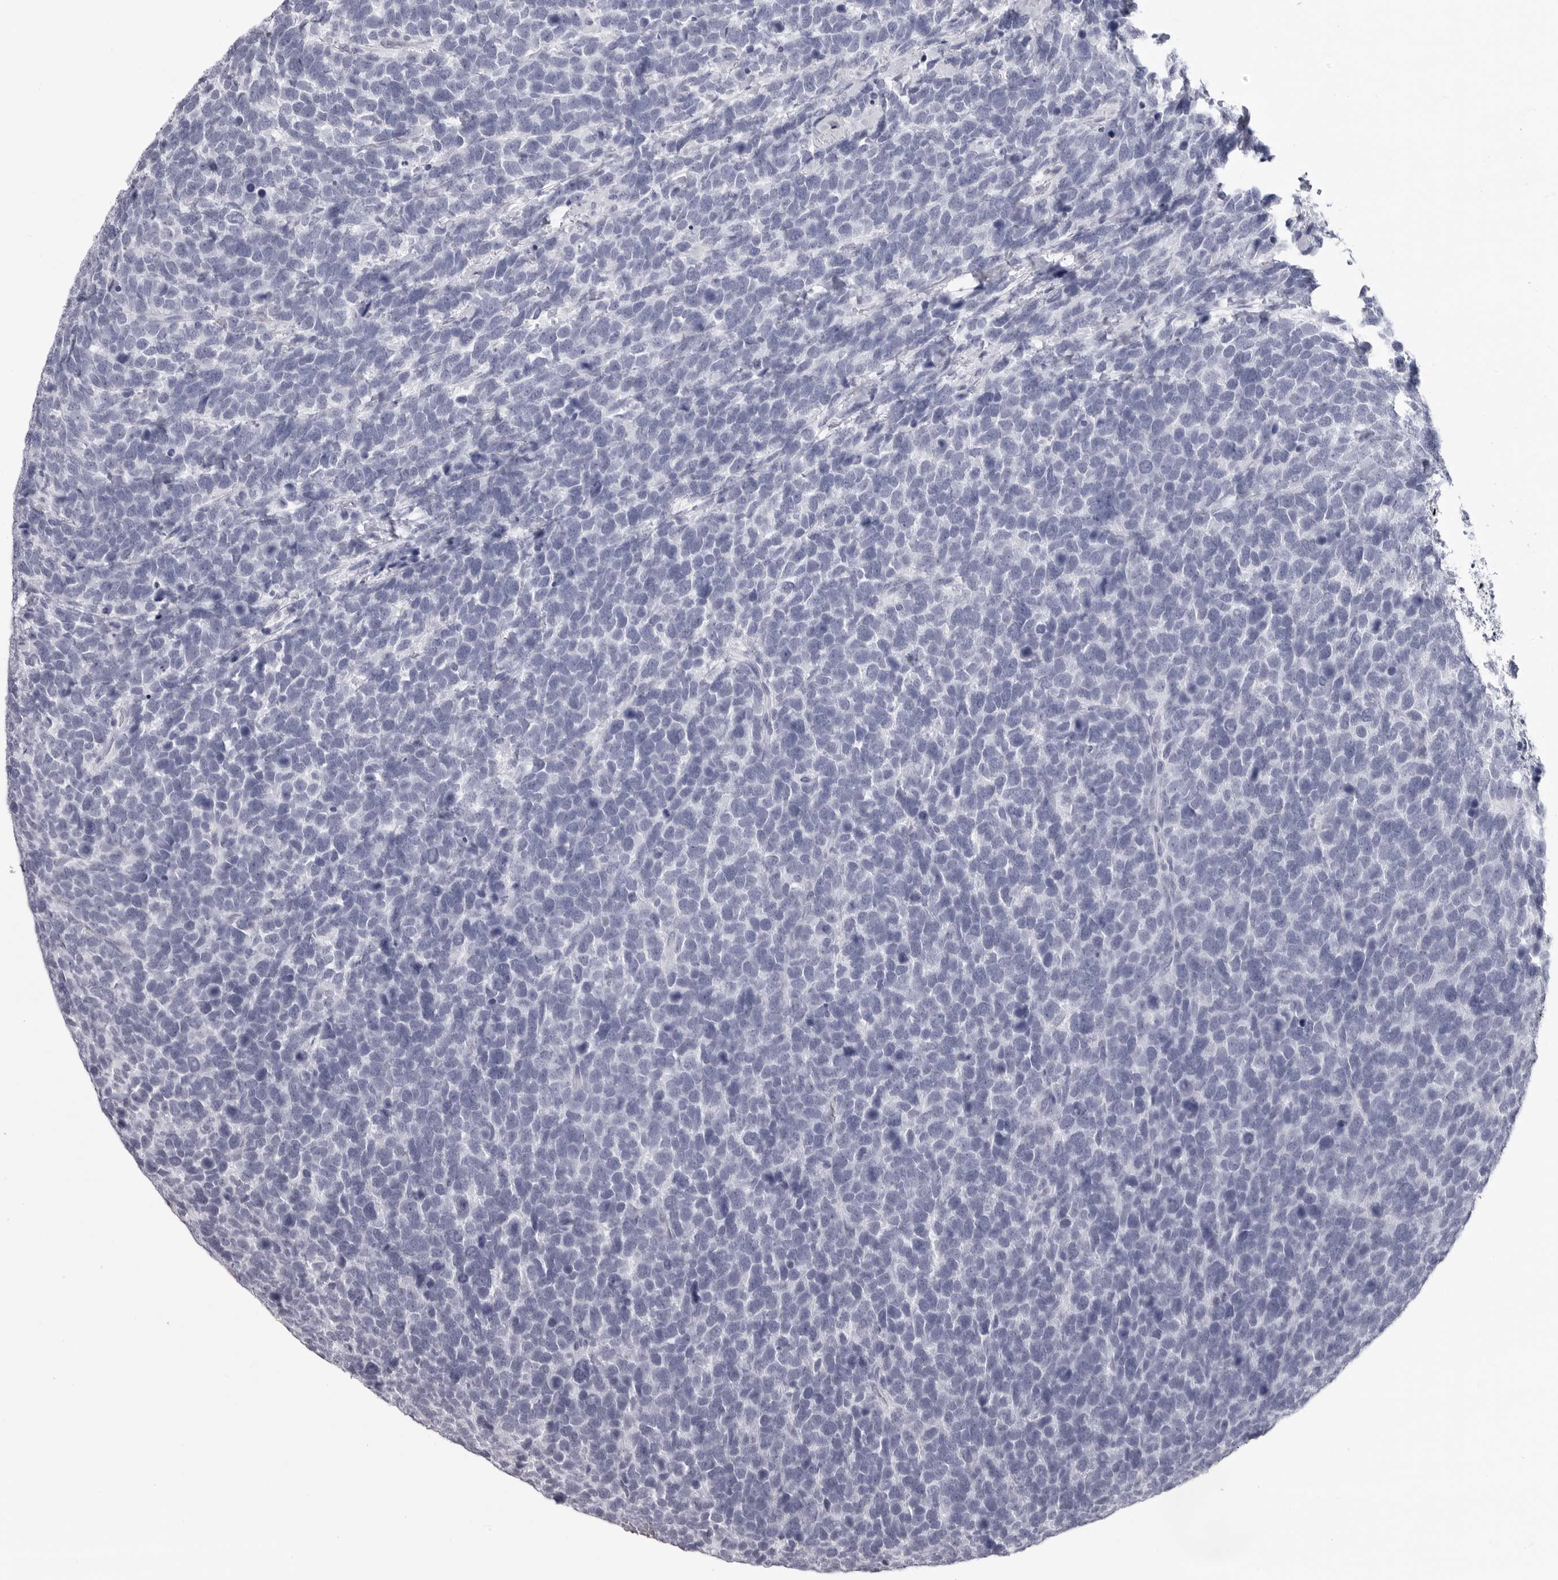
{"staining": {"intensity": "negative", "quantity": "none", "location": "none"}, "tissue": "urothelial cancer", "cell_type": "Tumor cells", "image_type": "cancer", "snomed": [{"axis": "morphology", "description": "Urothelial carcinoma, High grade"}, {"axis": "topography", "description": "Urinary bladder"}], "caption": "The image demonstrates no significant staining in tumor cells of urothelial cancer. Brightfield microscopy of IHC stained with DAB (brown) and hematoxylin (blue), captured at high magnification.", "gene": "LGALS4", "patient": {"sex": "female", "age": 82}}